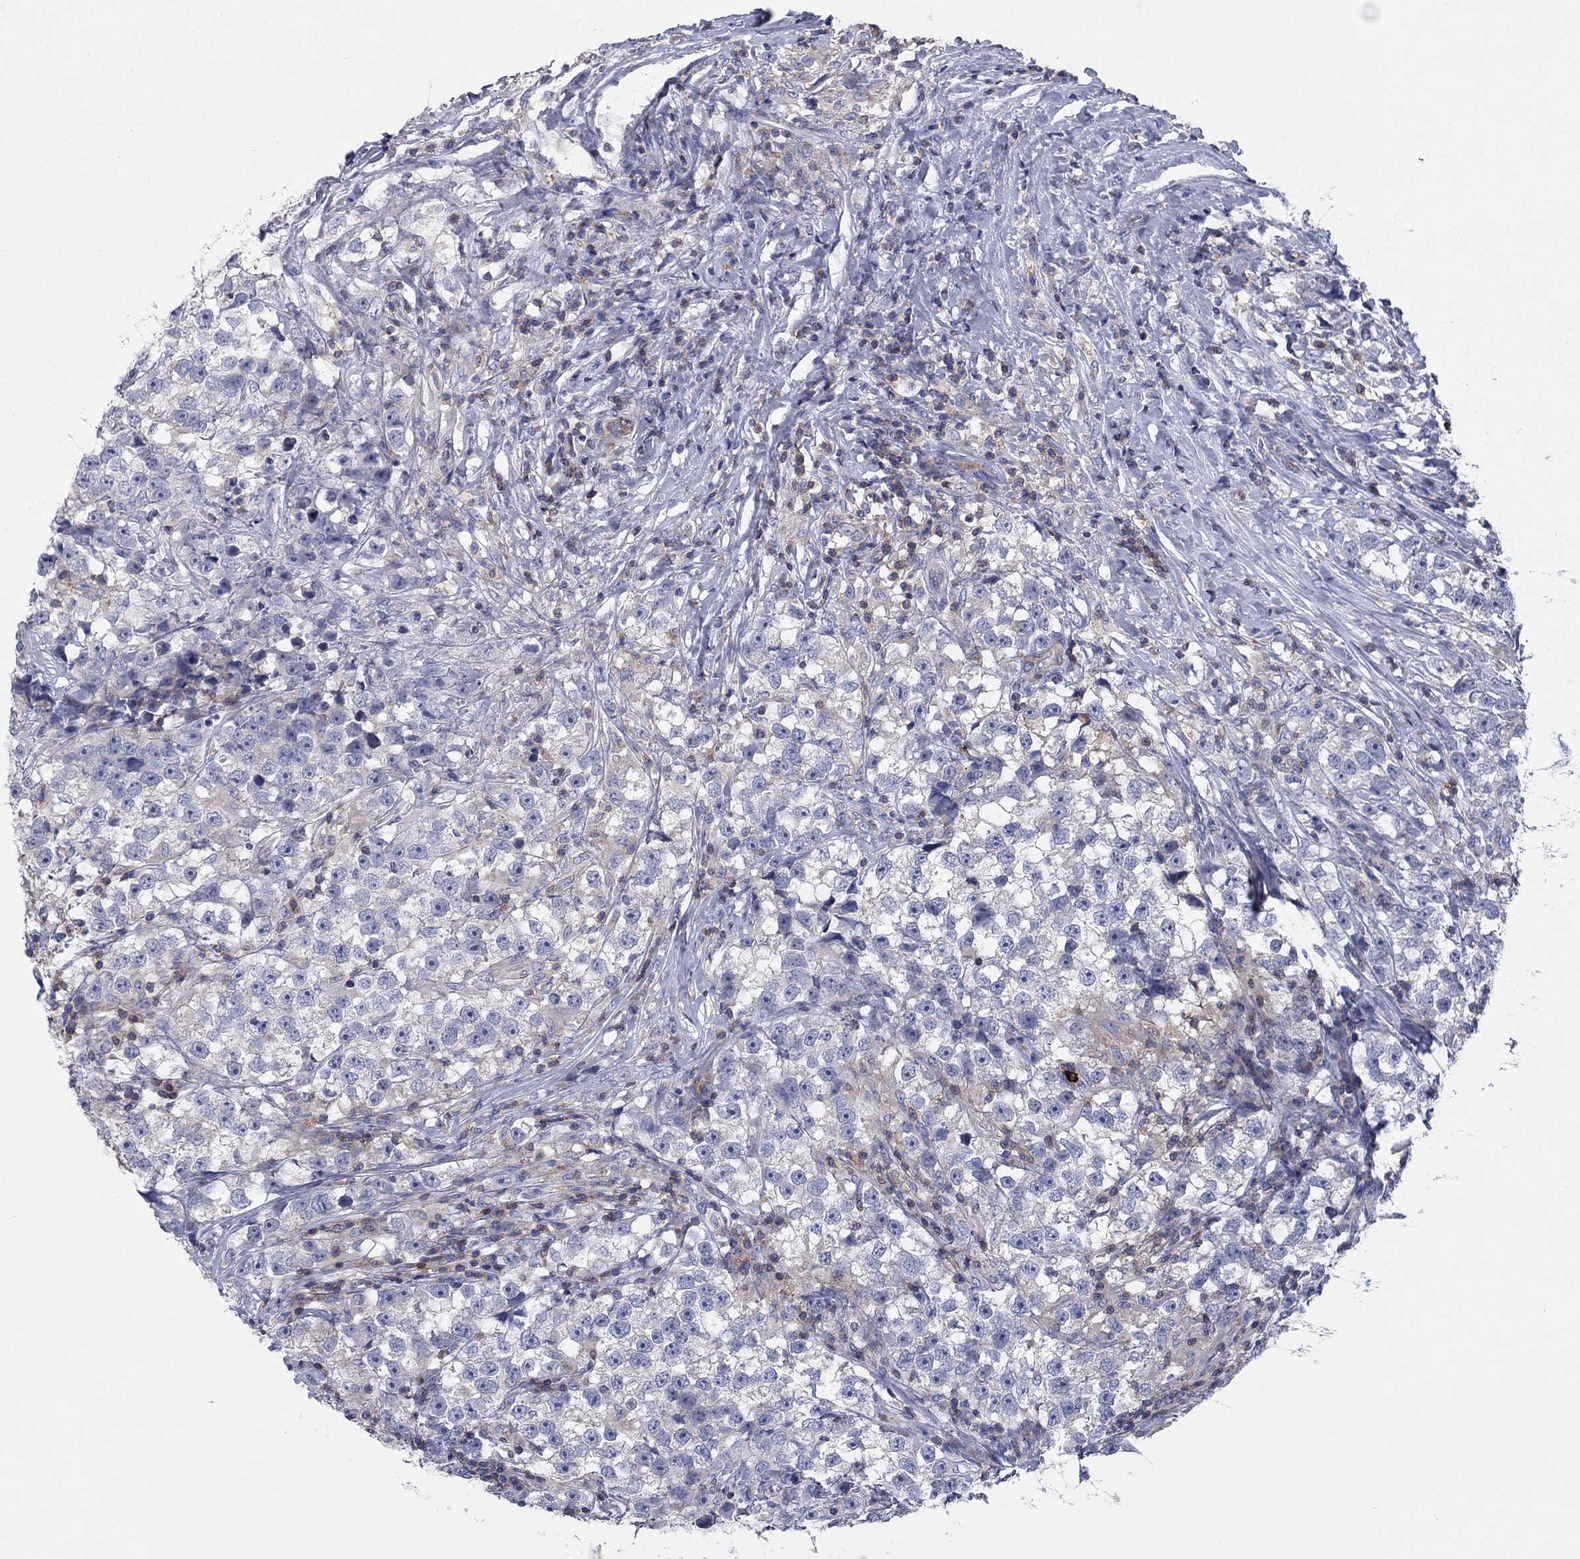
{"staining": {"intensity": "weak", "quantity": "<25%", "location": "cytoplasmic/membranous"}, "tissue": "testis cancer", "cell_type": "Tumor cells", "image_type": "cancer", "snomed": [{"axis": "morphology", "description": "Seminoma, NOS"}, {"axis": "topography", "description": "Testis"}], "caption": "Immunohistochemistry (IHC) photomicrograph of human testis cancer (seminoma) stained for a protein (brown), which demonstrates no expression in tumor cells.", "gene": "PVR", "patient": {"sex": "male", "age": 46}}